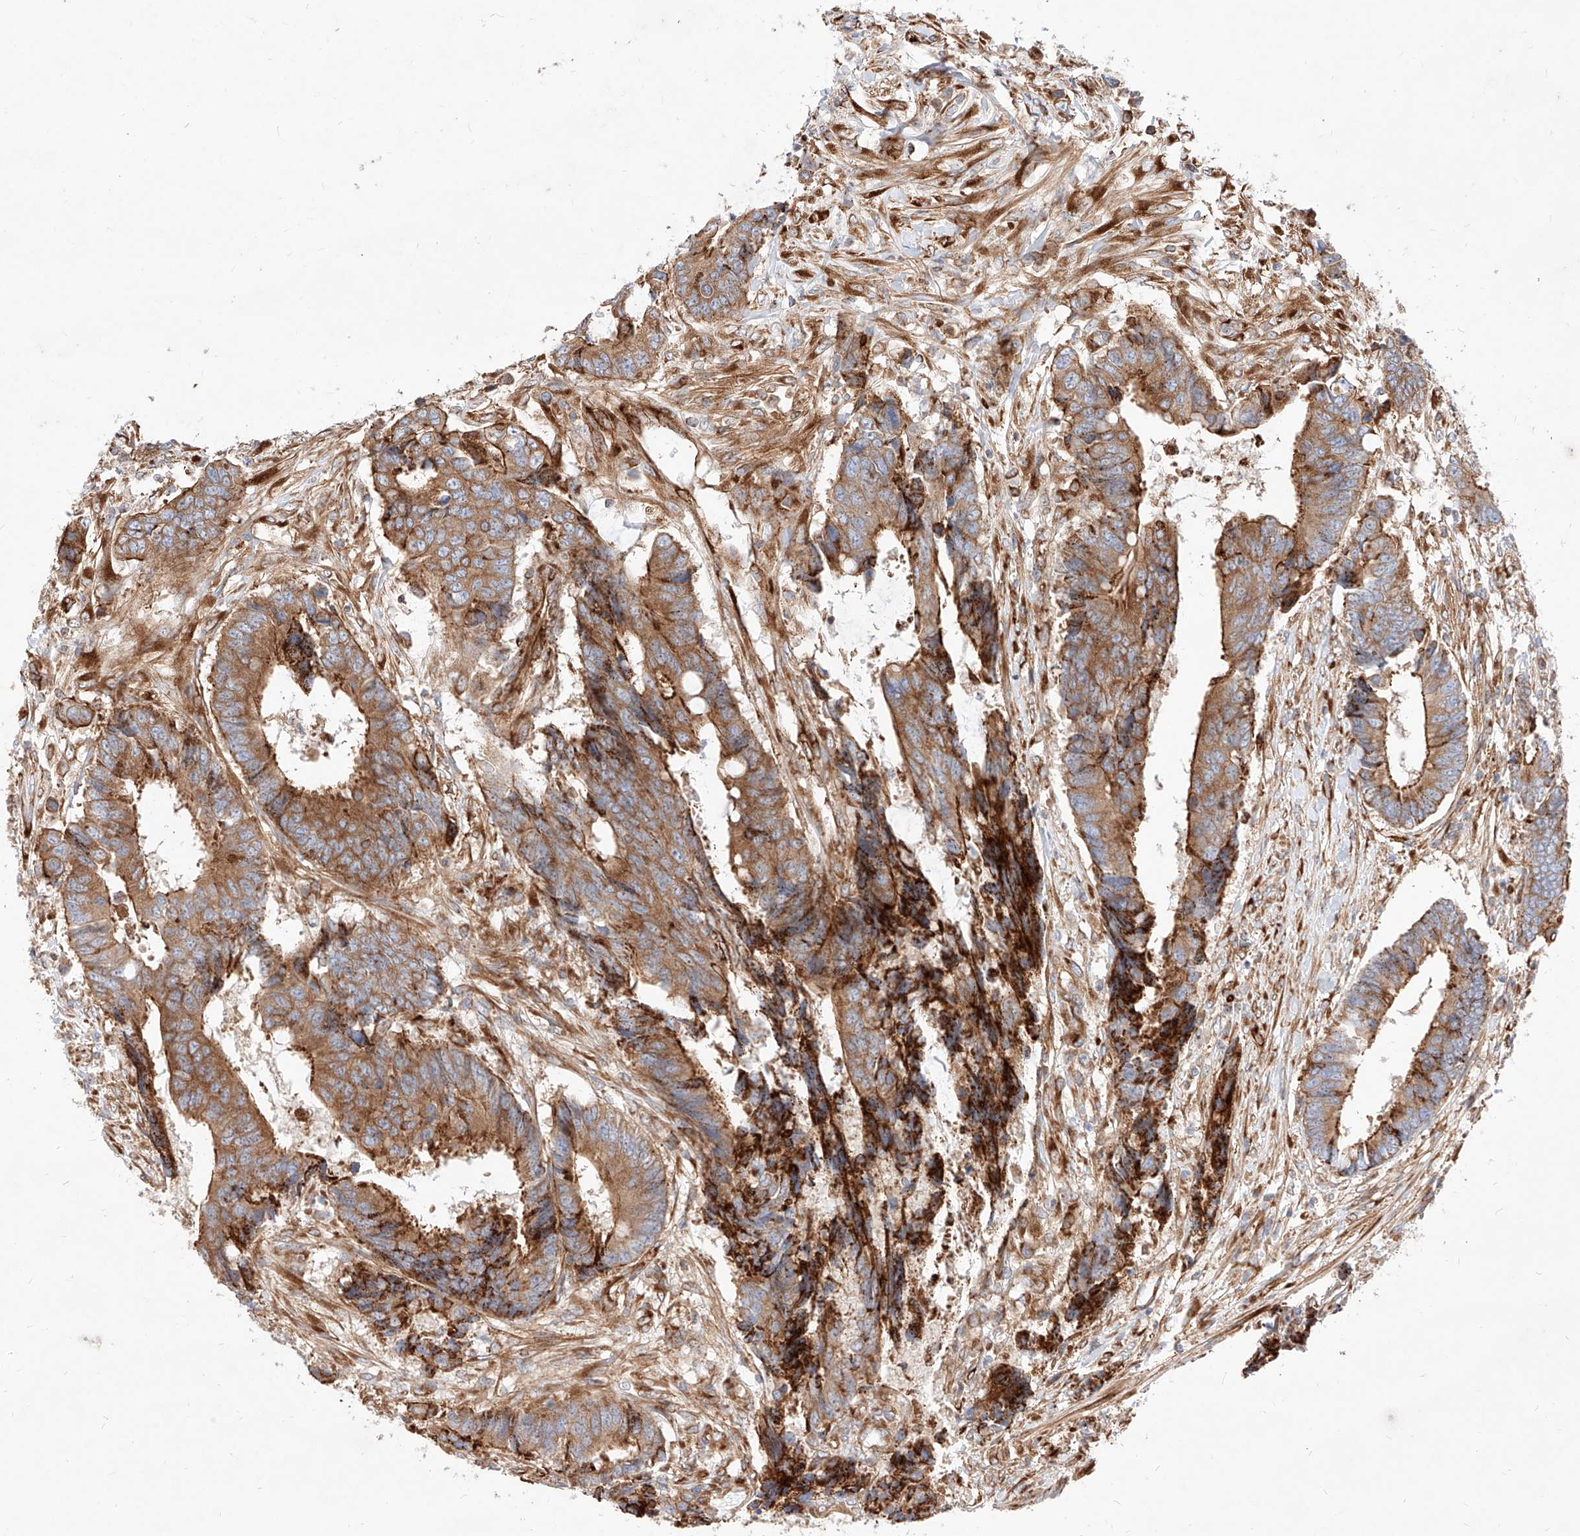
{"staining": {"intensity": "moderate", "quantity": ">75%", "location": "cytoplasmic/membranous"}, "tissue": "colorectal cancer", "cell_type": "Tumor cells", "image_type": "cancer", "snomed": [{"axis": "morphology", "description": "Adenocarcinoma, NOS"}, {"axis": "topography", "description": "Rectum"}], "caption": "A medium amount of moderate cytoplasmic/membranous positivity is appreciated in about >75% of tumor cells in colorectal cancer (adenocarcinoma) tissue. The protein is shown in brown color, while the nuclei are stained blue.", "gene": "CSGALNACT2", "patient": {"sex": "male", "age": 84}}